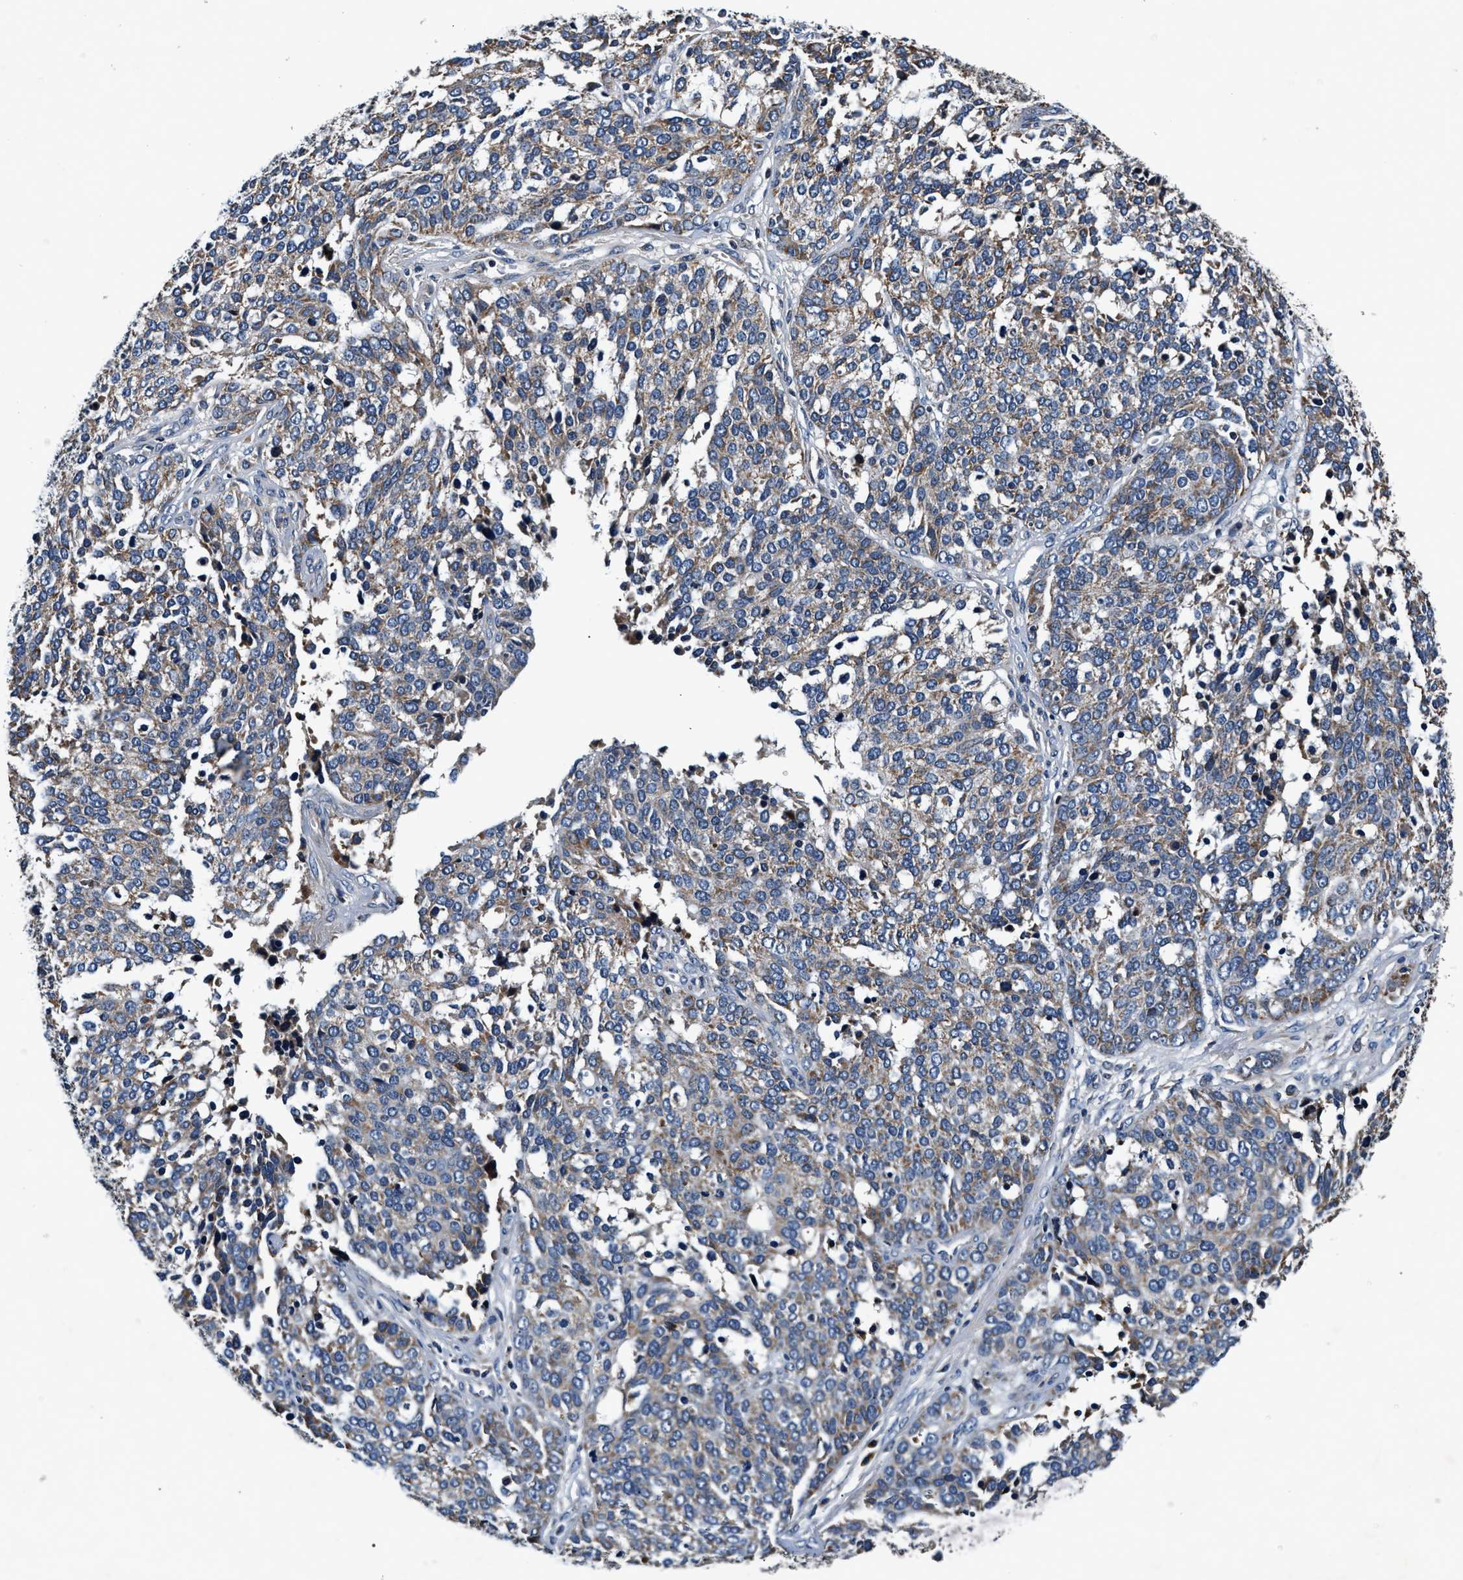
{"staining": {"intensity": "weak", "quantity": ">75%", "location": "cytoplasmic/membranous"}, "tissue": "ovarian cancer", "cell_type": "Tumor cells", "image_type": "cancer", "snomed": [{"axis": "morphology", "description": "Cystadenocarcinoma, serous, NOS"}, {"axis": "topography", "description": "Ovary"}], "caption": "This is a histology image of immunohistochemistry staining of ovarian serous cystadenocarcinoma, which shows weak positivity in the cytoplasmic/membranous of tumor cells.", "gene": "IMMT", "patient": {"sex": "female", "age": 44}}